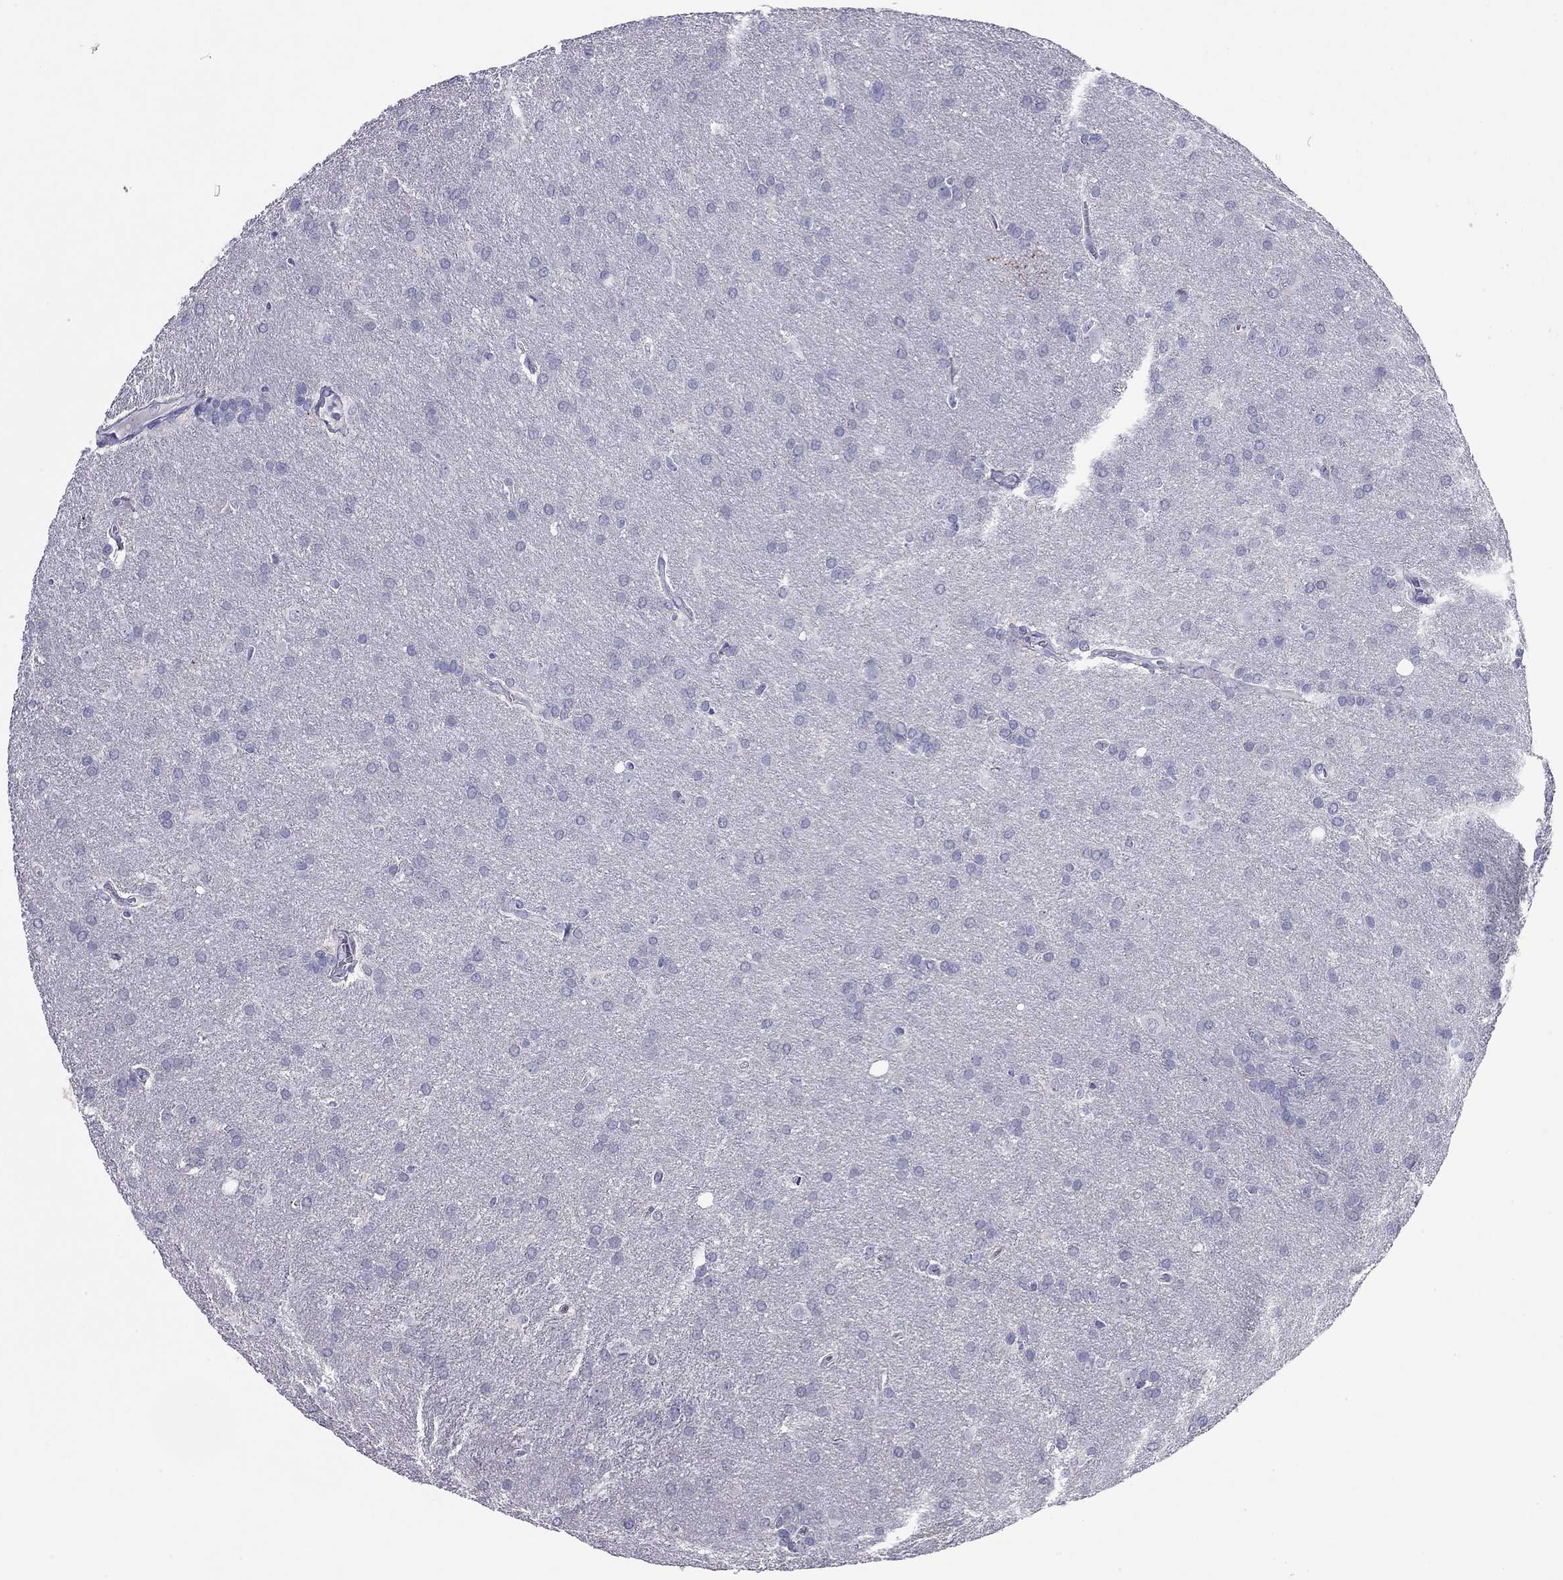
{"staining": {"intensity": "negative", "quantity": "none", "location": "none"}, "tissue": "glioma", "cell_type": "Tumor cells", "image_type": "cancer", "snomed": [{"axis": "morphology", "description": "Glioma, malignant, Low grade"}, {"axis": "topography", "description": "Brain"}], "caption": "The histopathology image displays no significant staining in tumor cells of low-grade glioma (malignant).", "gene": "ODF4", "patient": {"sex": "female", "age": 32}}